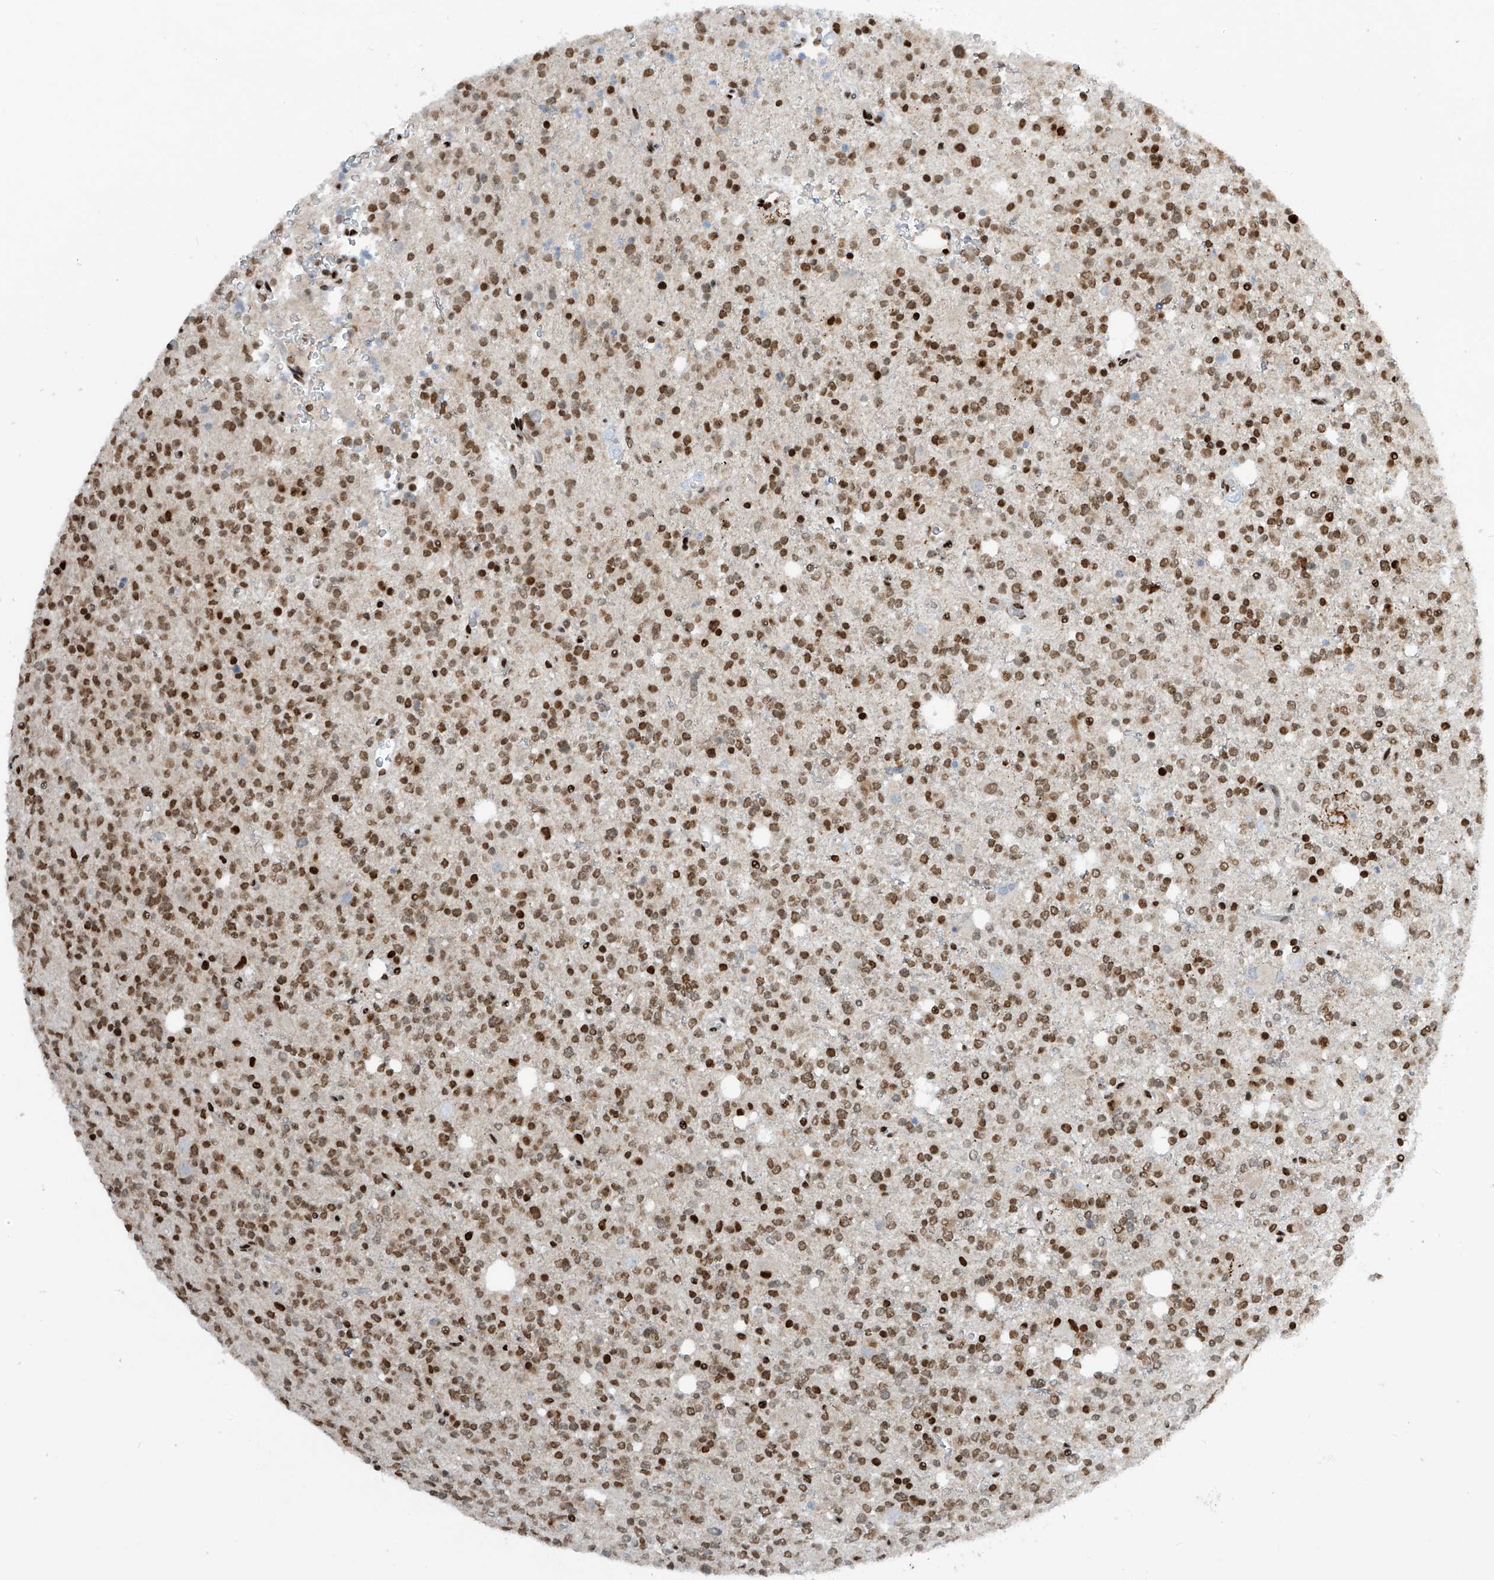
{"staining": {"intensity": "moderate", "quantity": ">75%", "location": "nuclear"}, "tissue": "glioma", "cell_type": "Tumor cells", "image_type": "cancer", "snomed": [{"axis": "morphology", "description": "Glioma, malignant, High grade"}, {"axis": "topography", "description": "Brain"}], "caption": "Protein staining exhibits moderate nuclear staining in about >75% of tumor cells in glioma.", "gene": "PM20D2", "patient": {"sex": "female", "age": 62}}